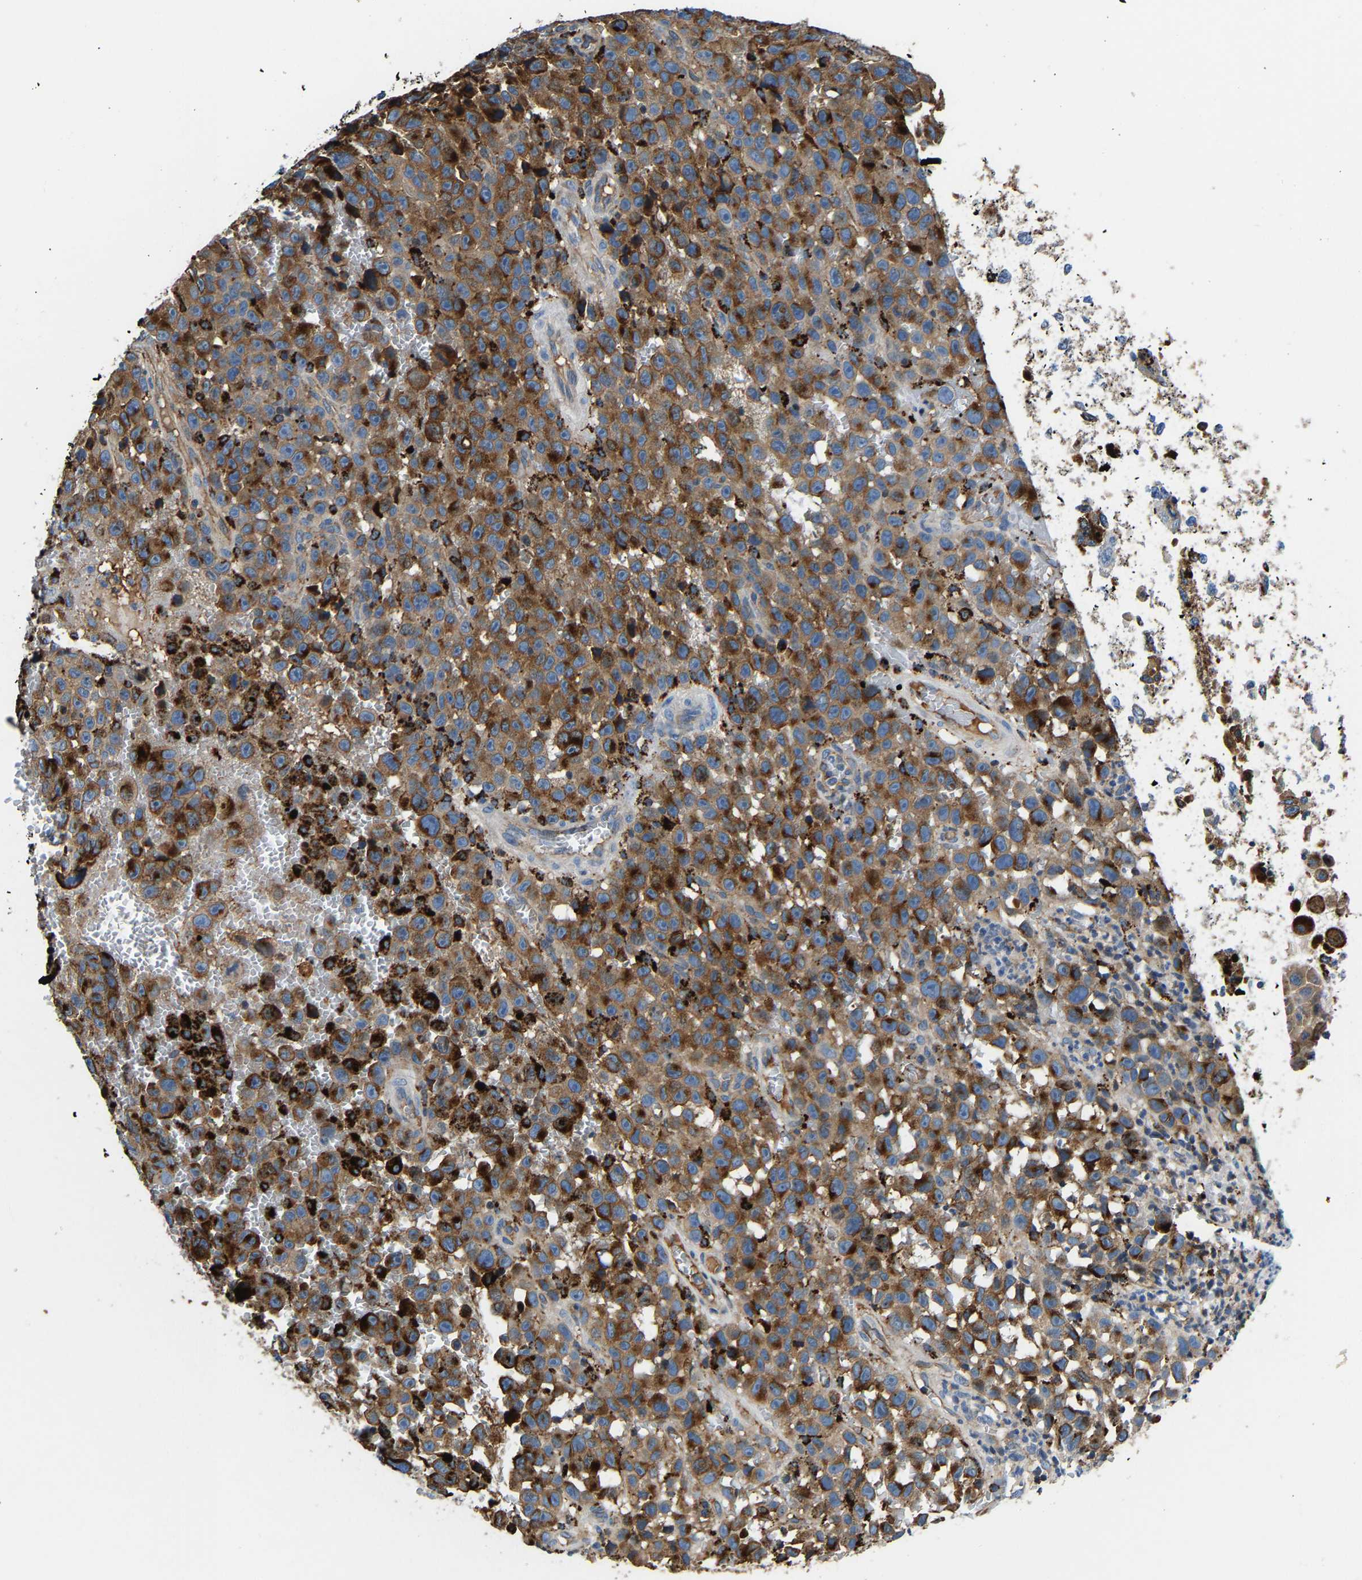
{"staining": {"intensity": "strong", "quantity": "25%-75%", "location": "cytoplasmic/membranous"}, "tissue": "skin cancer", "cell_type": "Tumor cells", "image_type": "cancer", "snomed": [{"axis": "morphology", "description": "Squamous cell carcinoma, NOS"}, {"axis": "topography", "description": "Skin"}], "caption": "DAB (3,3'-diaminobenzidine) immunohistochemical staining of skin cancer (squamous cell carcinoma) shows strong cytoplasmic/membranous protein positivity in approximately 25%-75% of tumor cells. (brown staining indicates protein expression, while blue staining denotes nuclei).", "gene": "DPP7", "patient": {"sex": "female", "age": 44}}